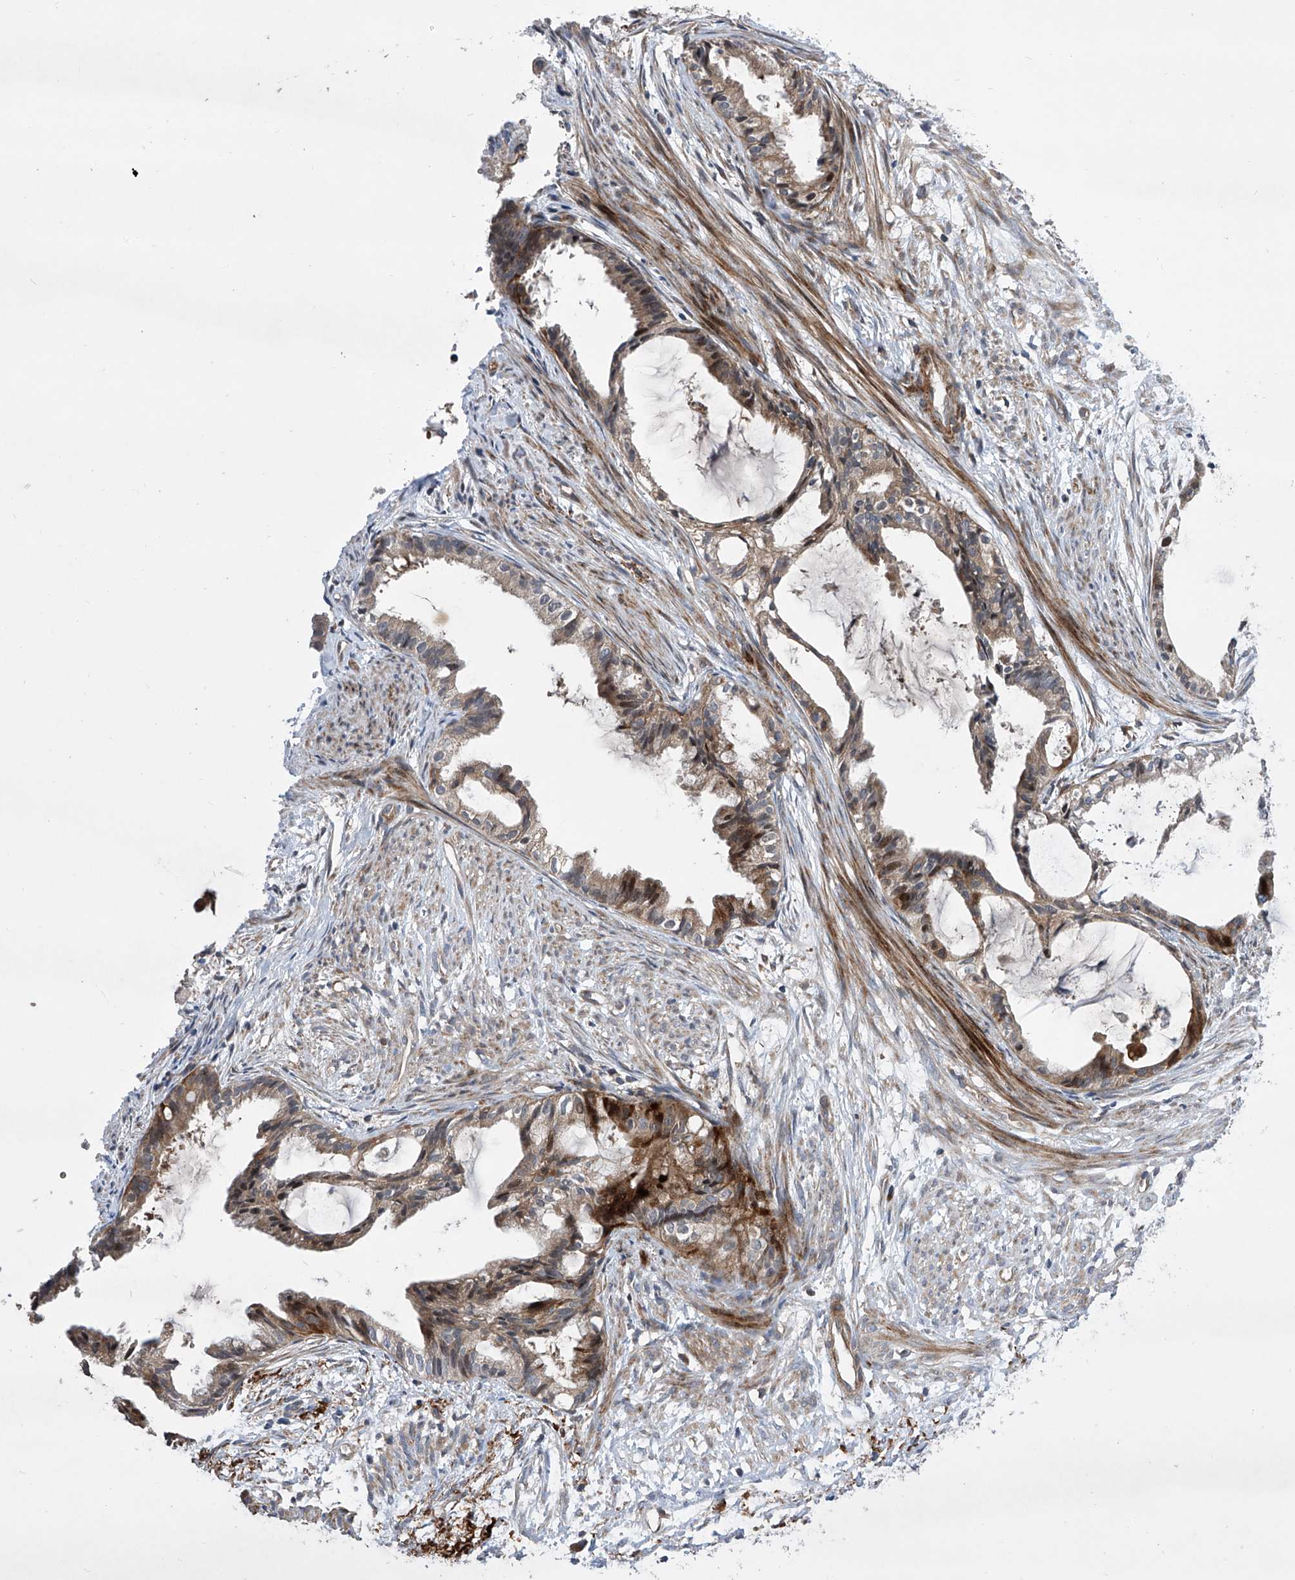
{"staining": {"intensity": "moderate", "quantity": "<25%", "location": "cytoplasmic/membranous"}, "tissue": "cervical cancer", "cell_type": "Tumor cells", "image_type": "cancer", "snomed": [{"axis": "morphology", "description": "Normal tissue, NOS"}, {"axis": "morphology", "description": "Adenocarcinoma, NOS"}, {"axis": "topography", "description": "Cervix"}, {"axis": "topography", "description": "Endometrium"}], "caption": "Moderate cytoplasmic/membranous positivity for a protein is seen in approximately <25% of tumor cells of cervical cancer (adenocarcinoma) using immunohistochemistry.", "gene": "USF3", "patient": {"sex": "female", "age": 86}}